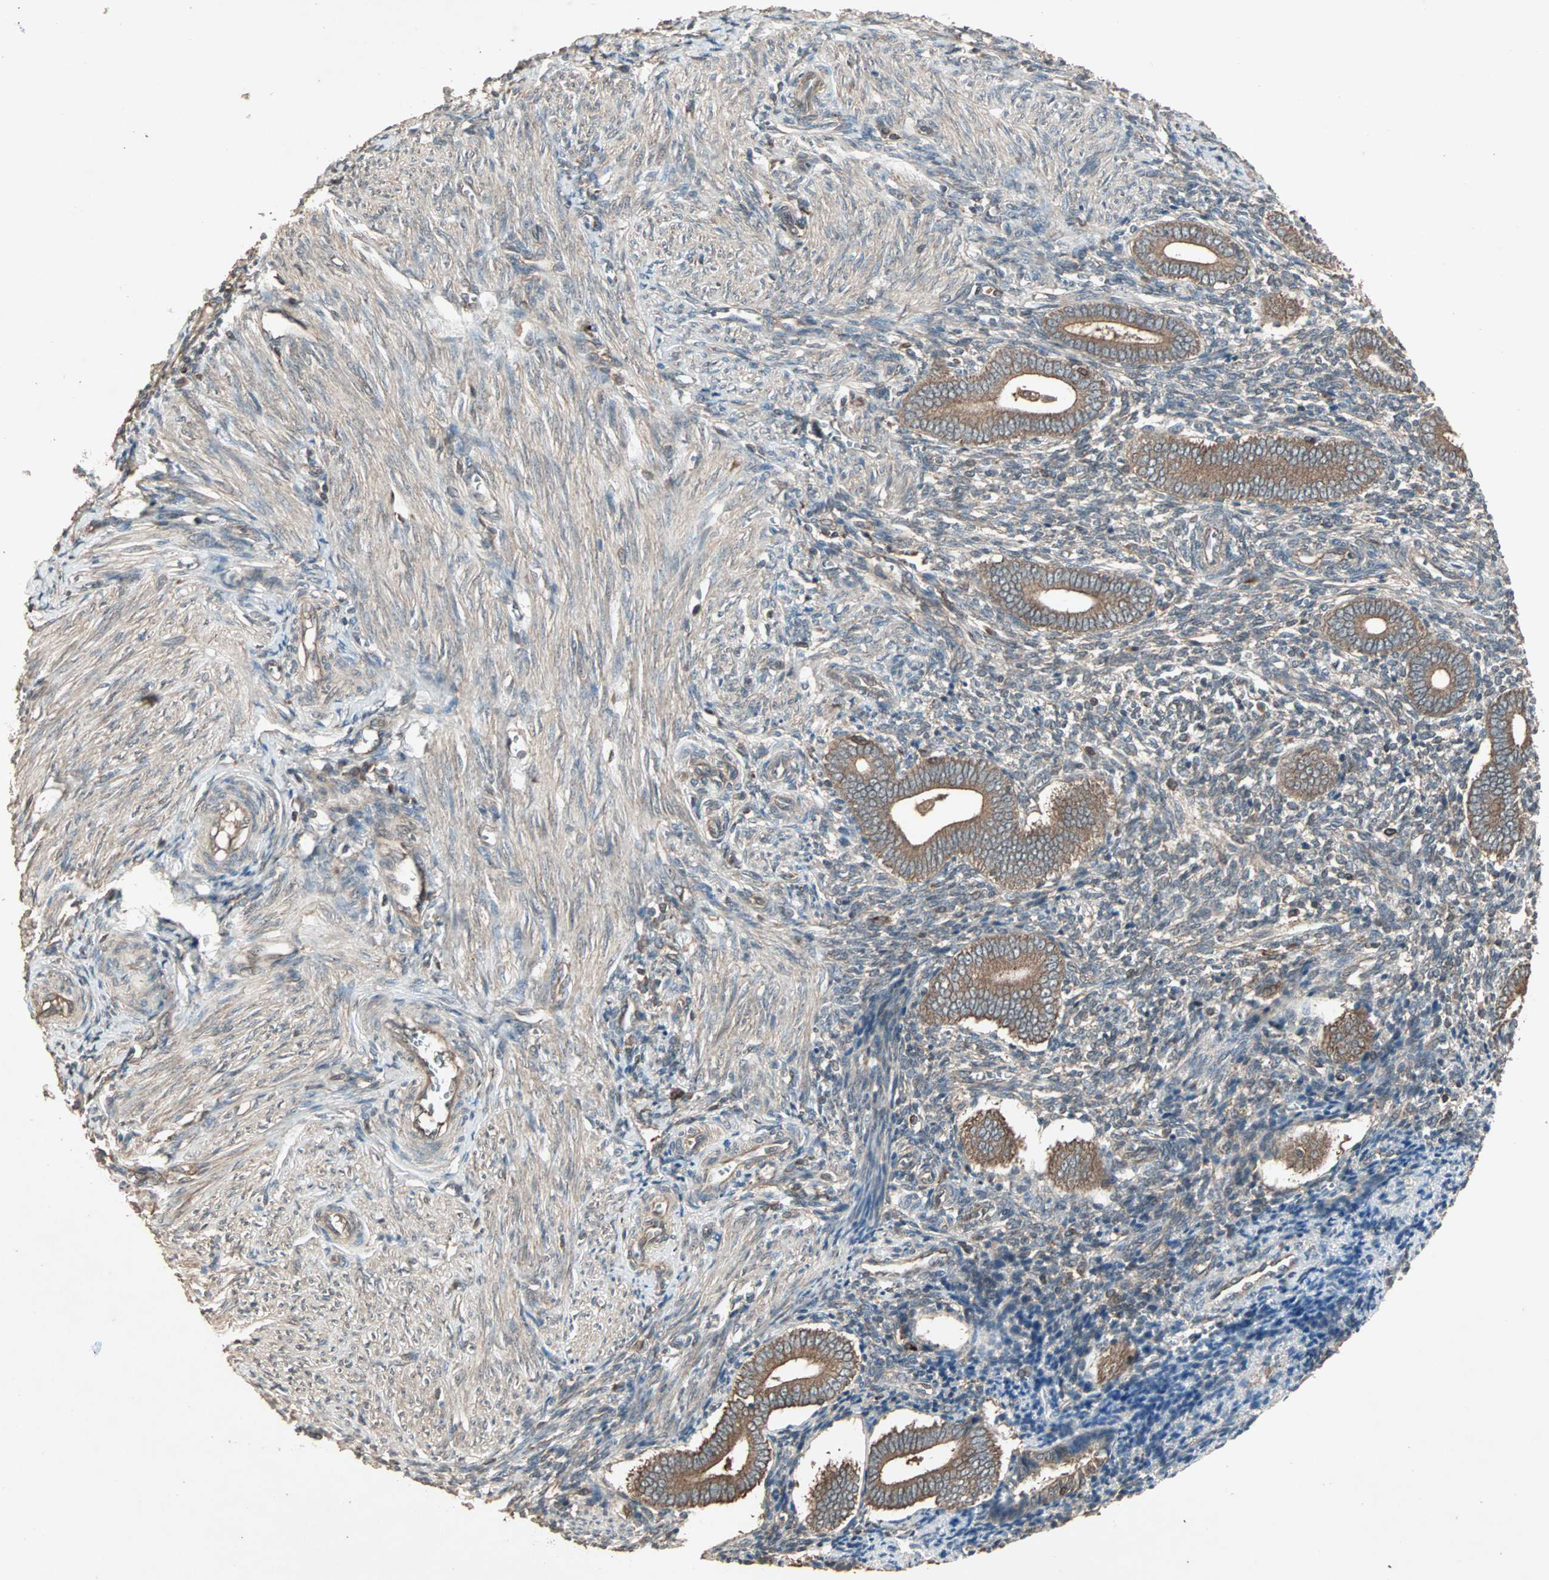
{"staining": {"intensity": "moderate", "quantity": ">75%", "location": "cytoplasmic/membranous"}, "tissue": "endometrium", "cell_type": "Cells in endometrial stroma", "image_type": "normal", "snomed": [{"axis": "morphology", "description": "Normal tissue, NOS"}, {"axis": "topography", "description": "Uterus"}, {"axis": "topography", "description": "Endometrium"}], "caption": "A high-resolution photomicrograph shows immunohistochemistry staining of unremarkable endometrium, which exhibits moderate cytoplasmic/membranous expression in approximately >75% of cells in endometrial stroma. (Brightfield microscopy of DAB IHC at high magnification).", "gene": "UBAC1", "patient": {"sex": "female", "age": 33}}